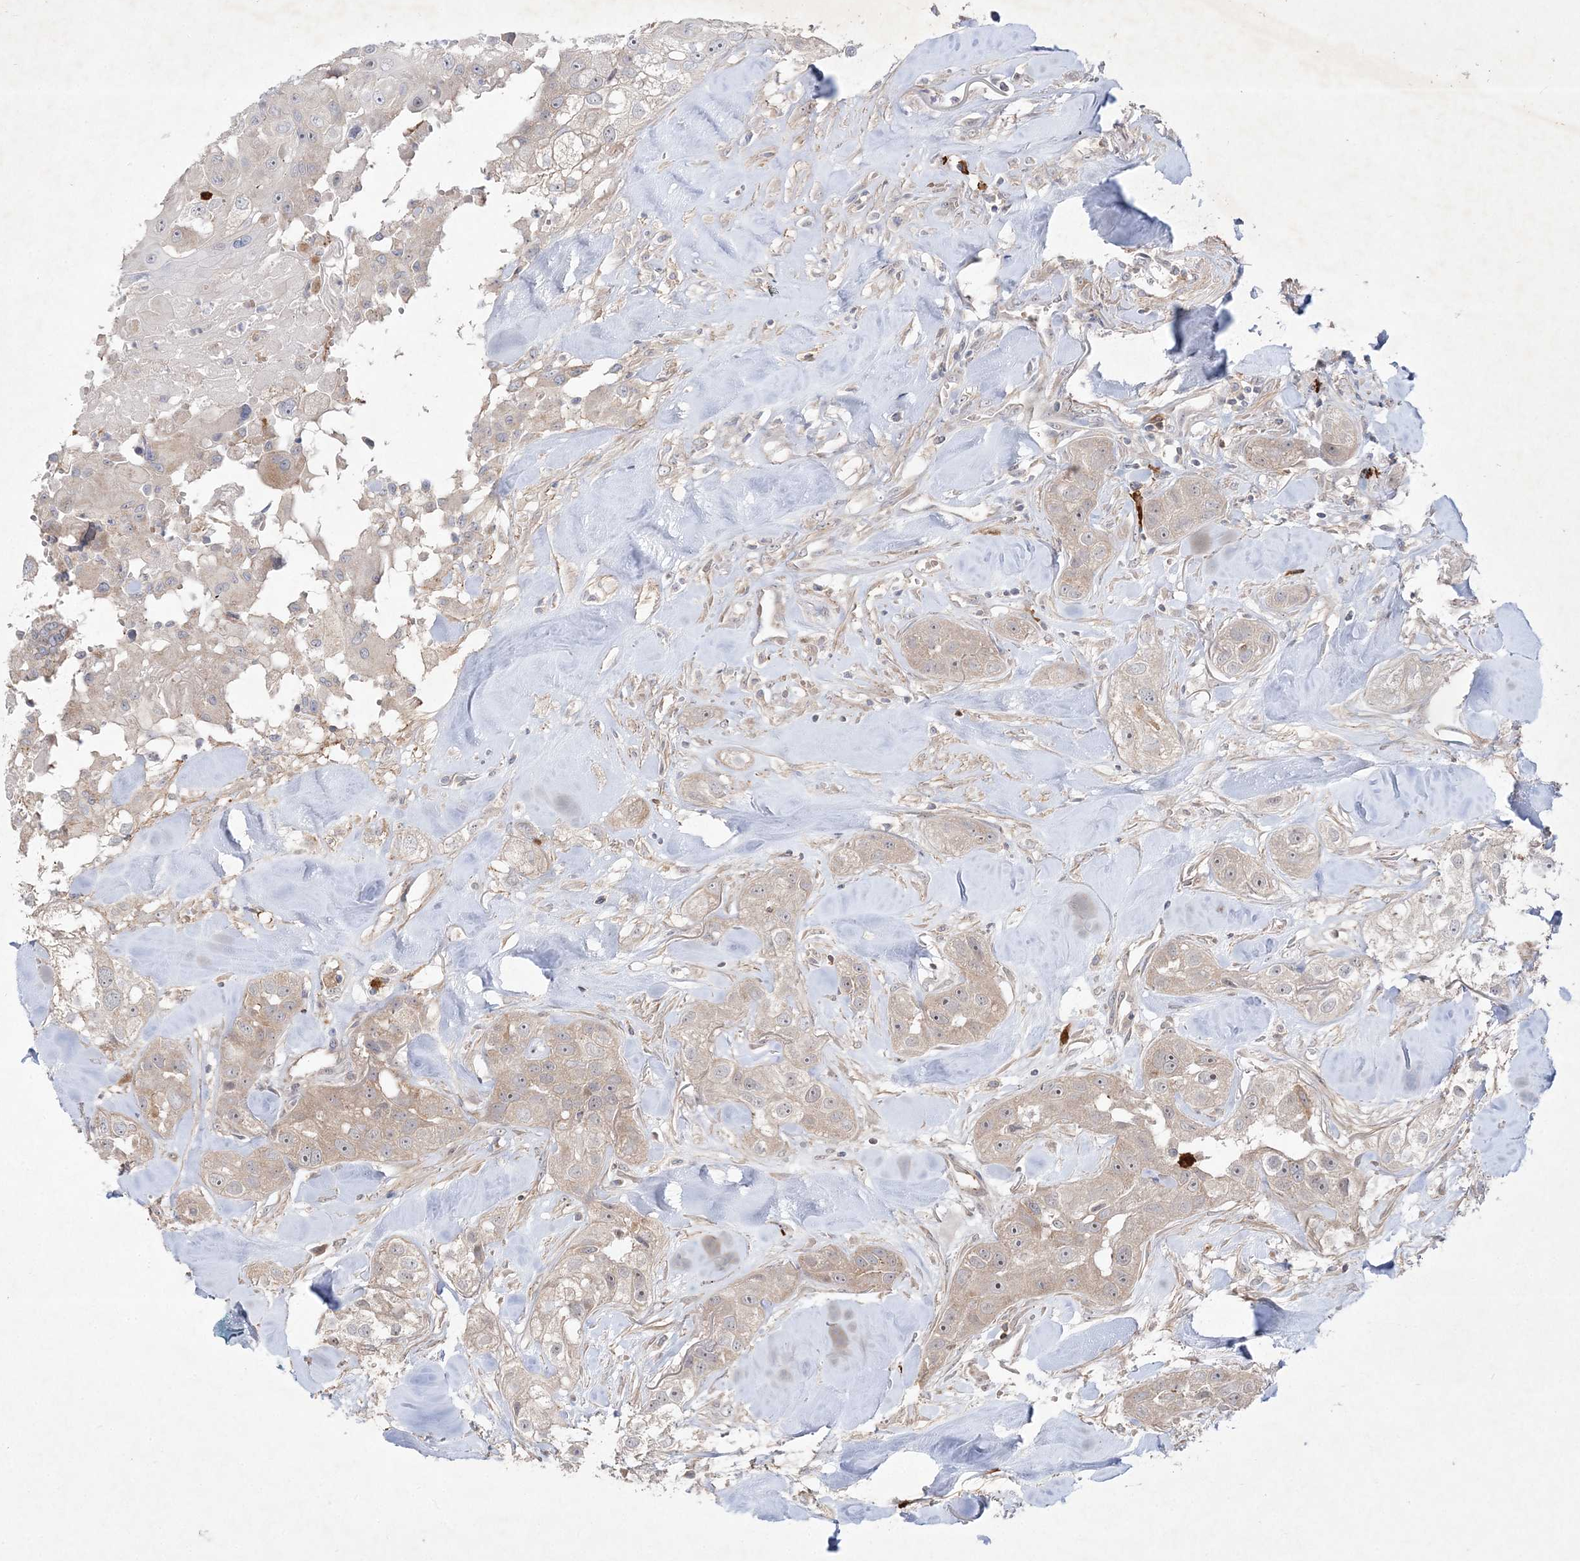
{"staining": {"intensity": "weak", "quantity": "<25%", "location": "cytoplasmic/membranous"}, "tissue": "head and neck cancer", "cell_type": "Tumor cells", "image_type": "cancer", "snomed": [{"axis": "morphology", "description": "Normal tissue, NOS"}, {"axis": "morphology", "description": "Squamous cell carcinoma, NOS"}, {"axis": "topography", "description": "Skeletal muscle"}, {"axis": "topography", "description": "Head-Neck"}], "caption": "IHC image of neoplastic tissue: head and neck squamous cell carcinoma stained with DAB (3,3'-diaminobenzidine) shows no significant protein positivity in tumor cells.", "gene": "CLNK", "patient": {"sex": "male", "age": 51}}